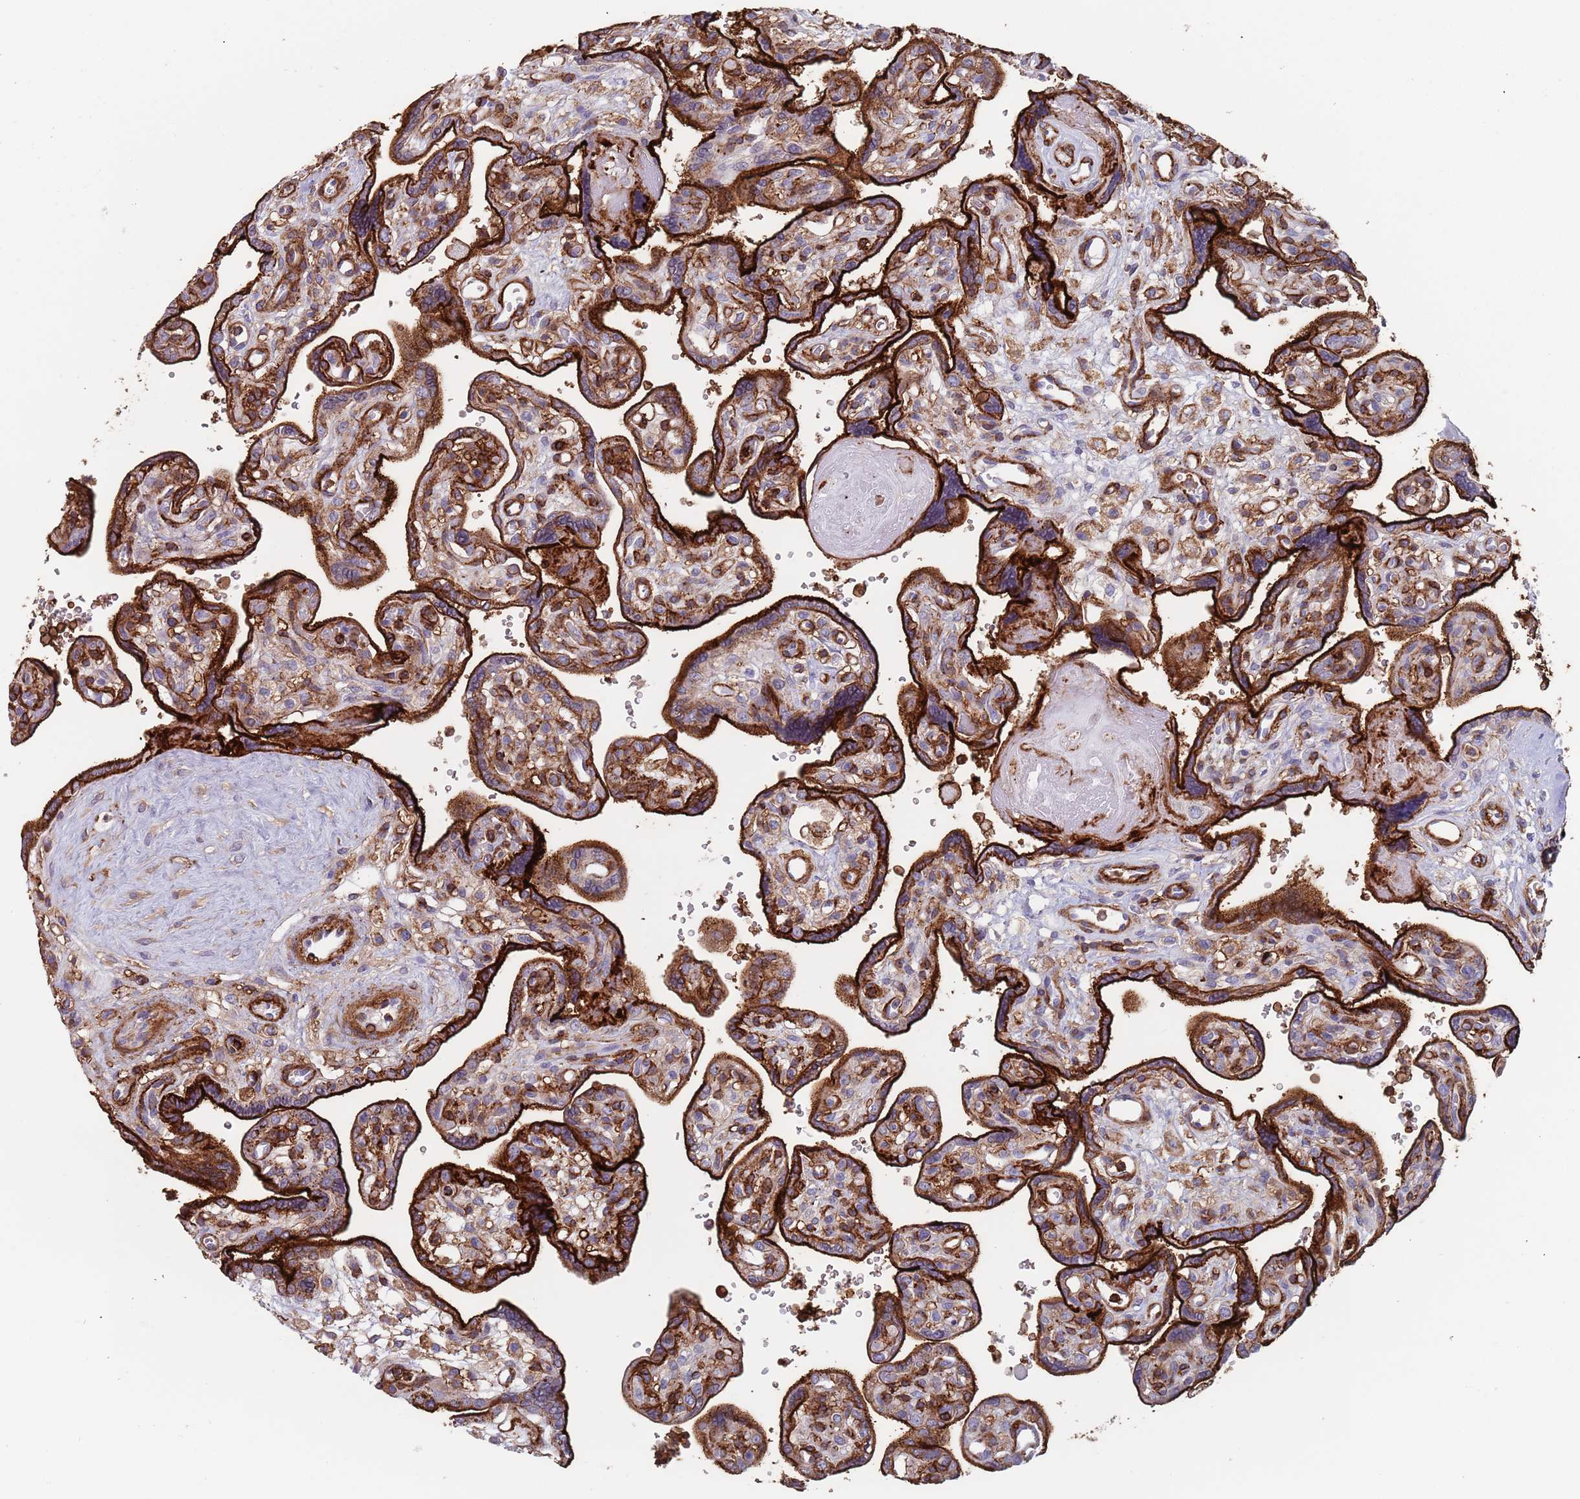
{"staining": {"intensity": "strong", "quantity": ">75%", "location": "cytoplasmic/membranous"}, "tissue": "placenta", "cell_type": "Trophoblastic cells", "image_type": "normal", "snomed": [{"axis": "morphology", "description": "Normal tissue, NOS"}, {"axis": "topography", "description": "Placenta"}], "caption": "IHC of benign placenta demonstrates high levels of strong cytoplasmic/membranous positivity in approximately >75% of trophoblastic cells.", "gene": "RNF144A", "patient": {"sex": "female", "age": 39}}